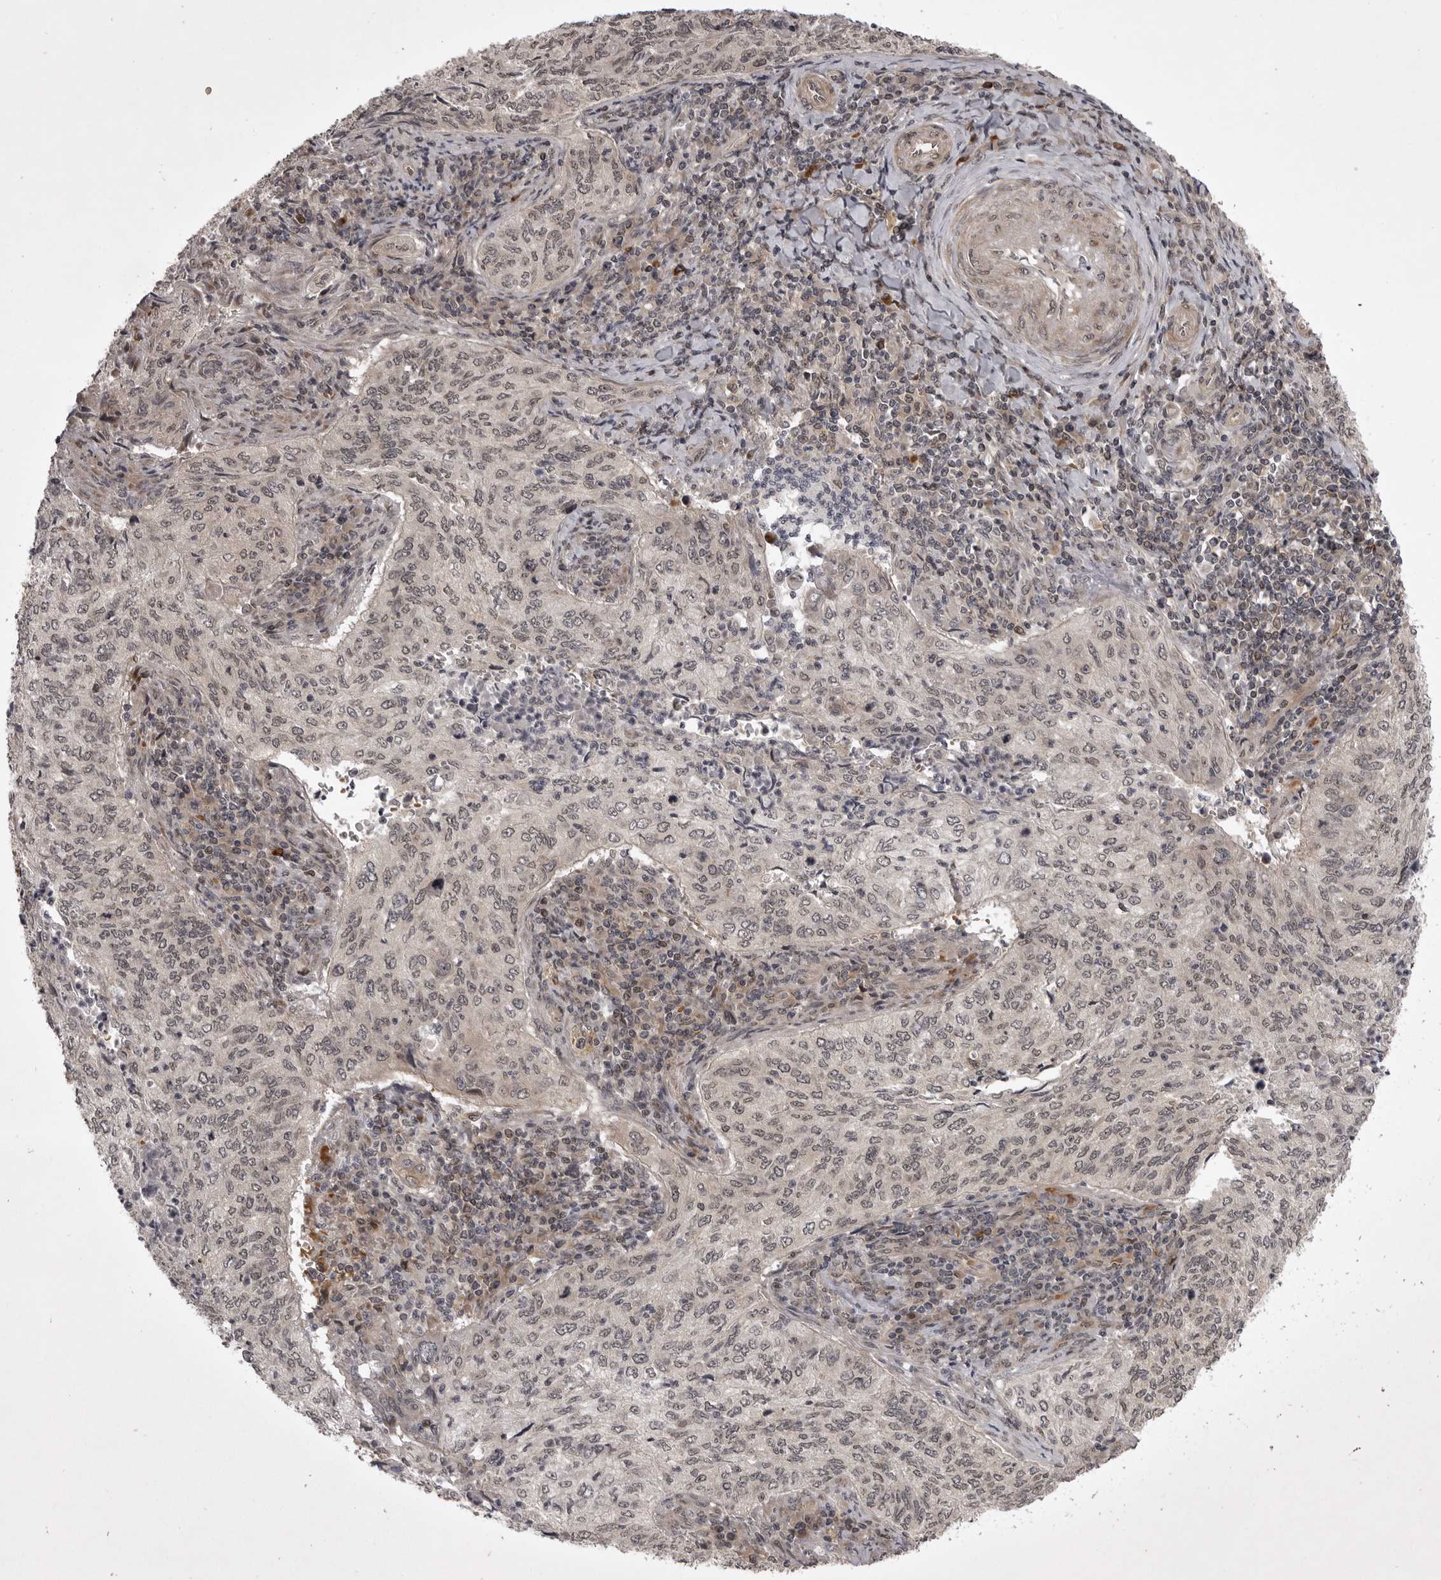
{"staining": {"intensity": "weak", "quantity": "25%-75%", "location": "nuclear"}, "tissue": "cervical cancer", "cell_type": "Tumor cells", "image_type": "cancer", "snomed": [{"axis": "morphology", "description": "Squamous cell carcinoma, NOS"}, {"axis": "topography", "description": "Cervix"}], "caption": "Squamous cell carcinoma (cervical) stained with DAB IHC displays low levels of weak nuclear staining in approximately 25%-75% of tumor cells.", "gene": "SNX16", "patient": {"sex": "female", "age": 30}}